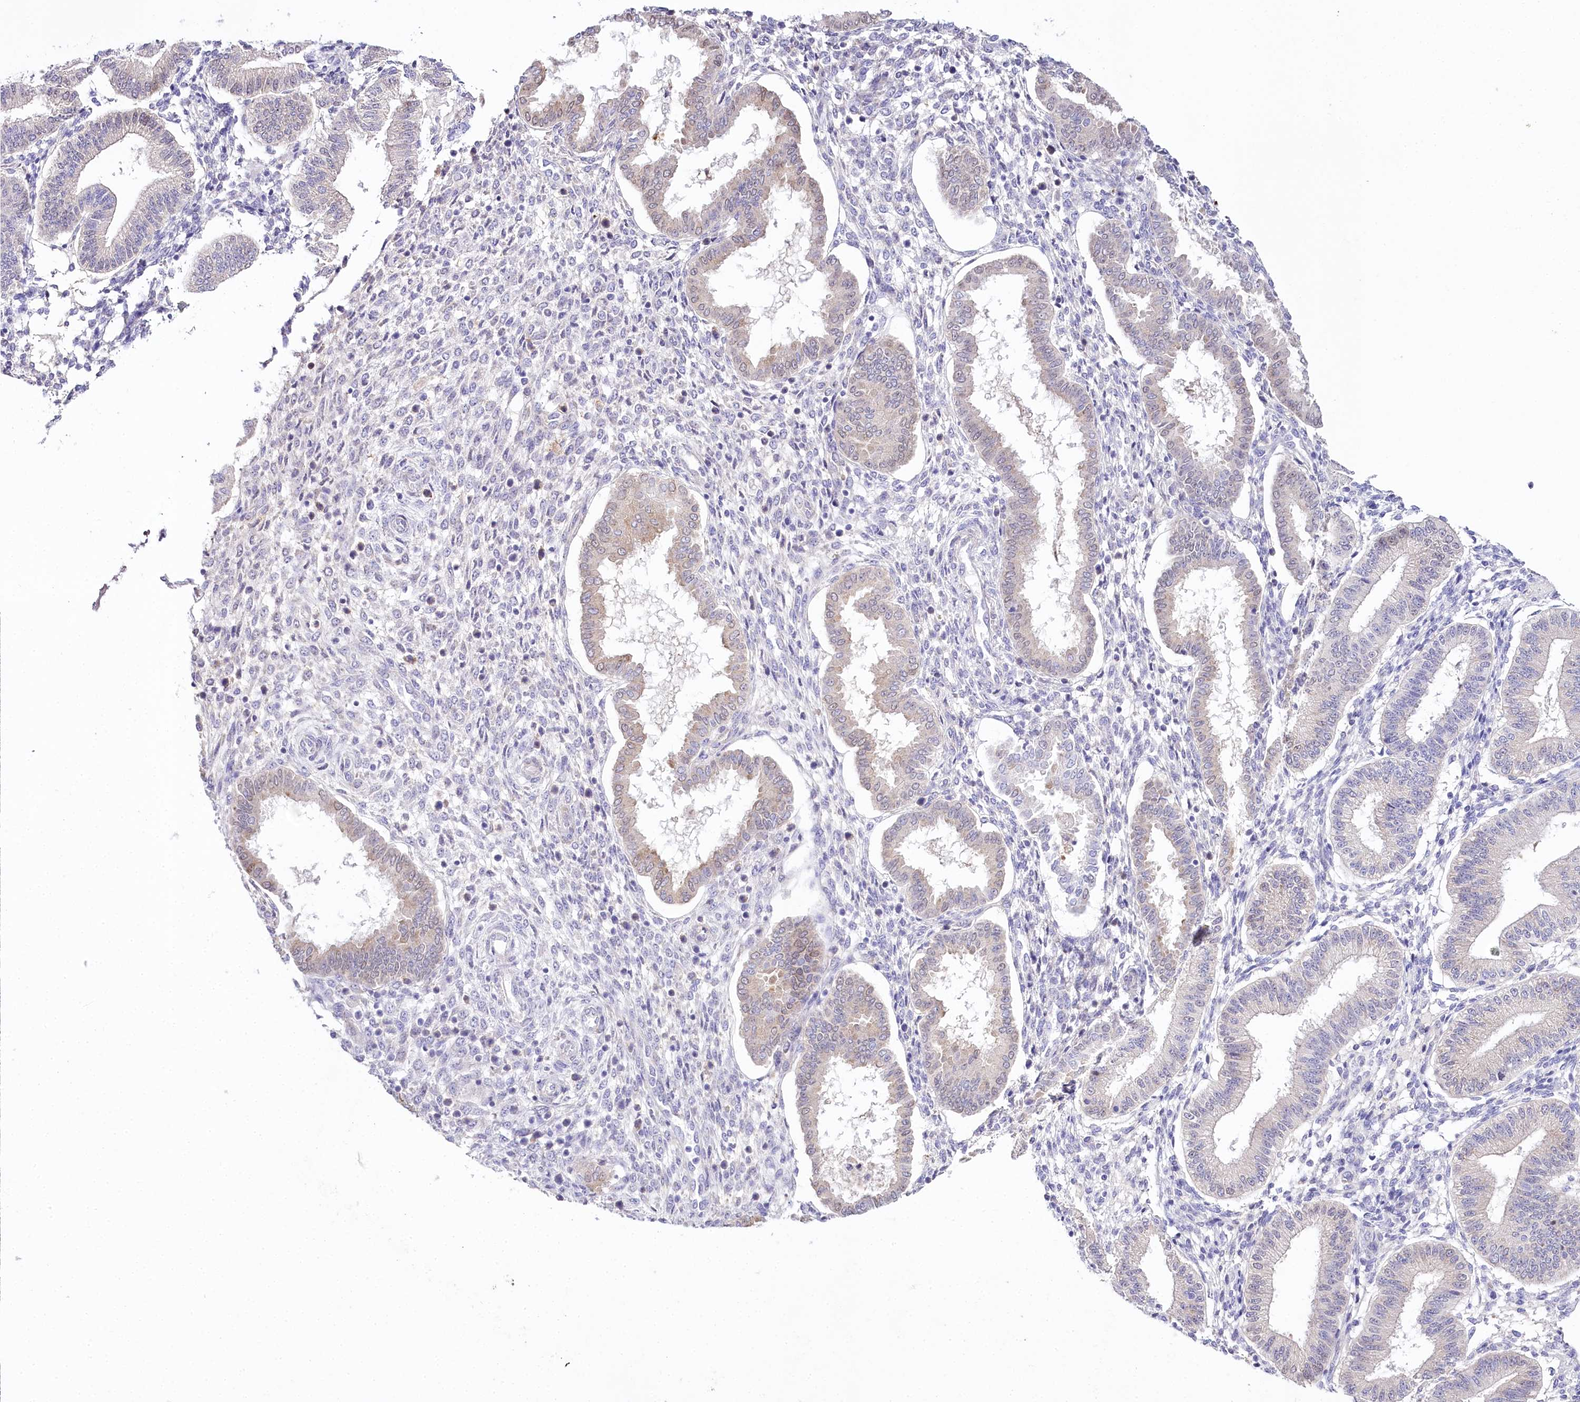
{"staining": {"intensity": "negative", "quantity": "none", "location": "none"}, "tissue": "endometrium", "cell_type": "Cells in endometrial stroma", "image_type": "normal", "snomed": [{"axis": "morphology", "description": "Normal tissue, NOS"}, {"axis": "topography", "description": "Endometrium"}], "caption": "Cells in endometrial stroma are negative for protein expression in unremarkable human endometrium. (Brightfield microscopy of DAB immunohistochemistry (IHC) at high magnification).", "gene": "MYOZ1", "patient": {"sex": "female", "age": 24}}